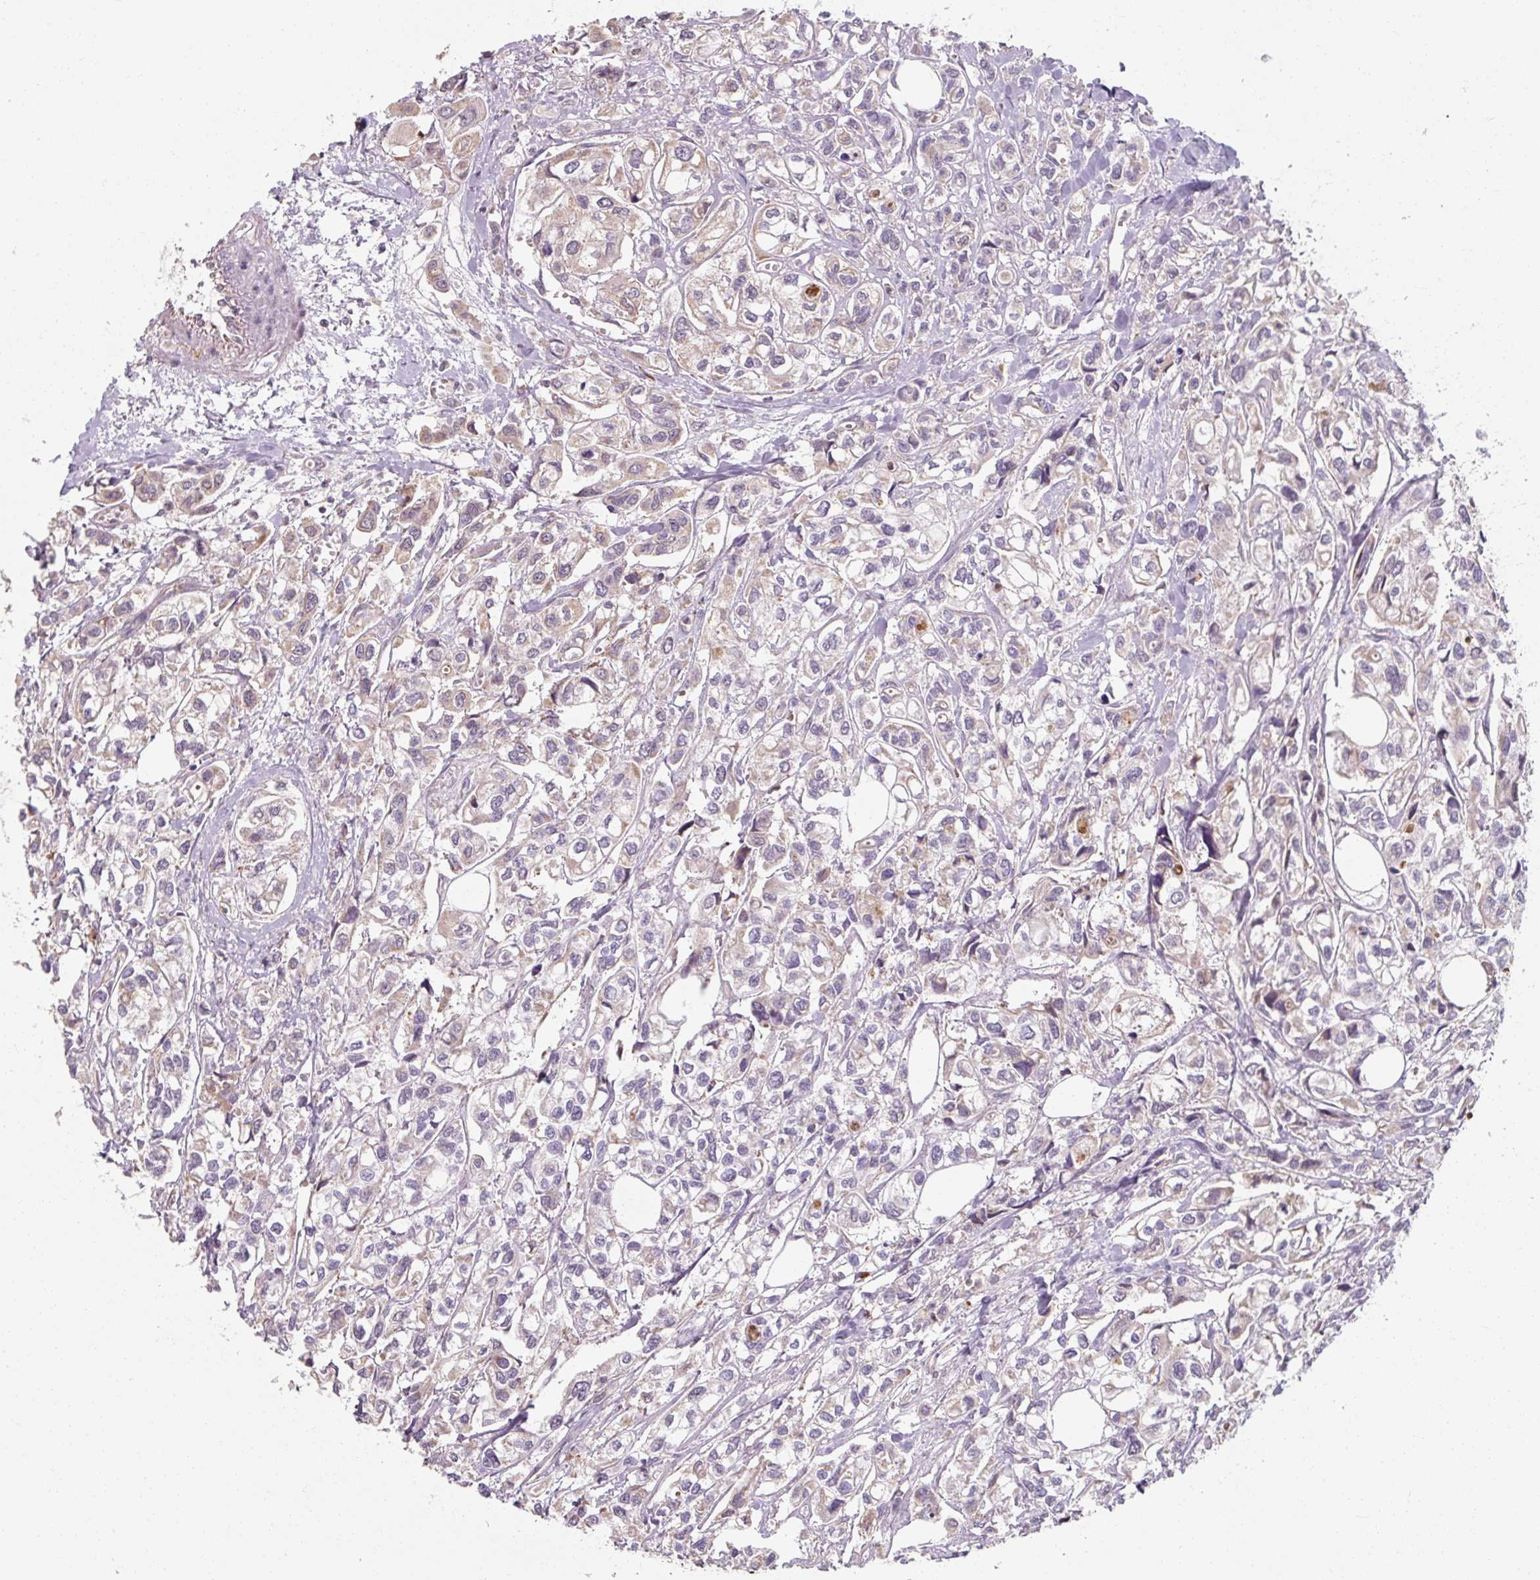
{"staining": {"intensity": "weak", "quantity": "<25%", "location": "cytoplasmic/membranous"}, "tissue": "urothelial cancer", "cell_type": "Tumor cells", "image_type": "cancer", "snomed": [{"axis": "morphology", "description": "Urothelial carcinoma, High grade"}, {"axis": "topography", "description": "Urinary bladder"}], "caption": "DAB (3,3'-diaminobenzidine) immunohistochemical staining of high-grade urothelial carcinoma reveals no significant positivity in tumor cells. The staining is performed using DAB brown chromogen with nuclei counter-stained in using hematoxylin.", "gene": "TSEN54", "patient": {"sex": "male", "age": 67}}